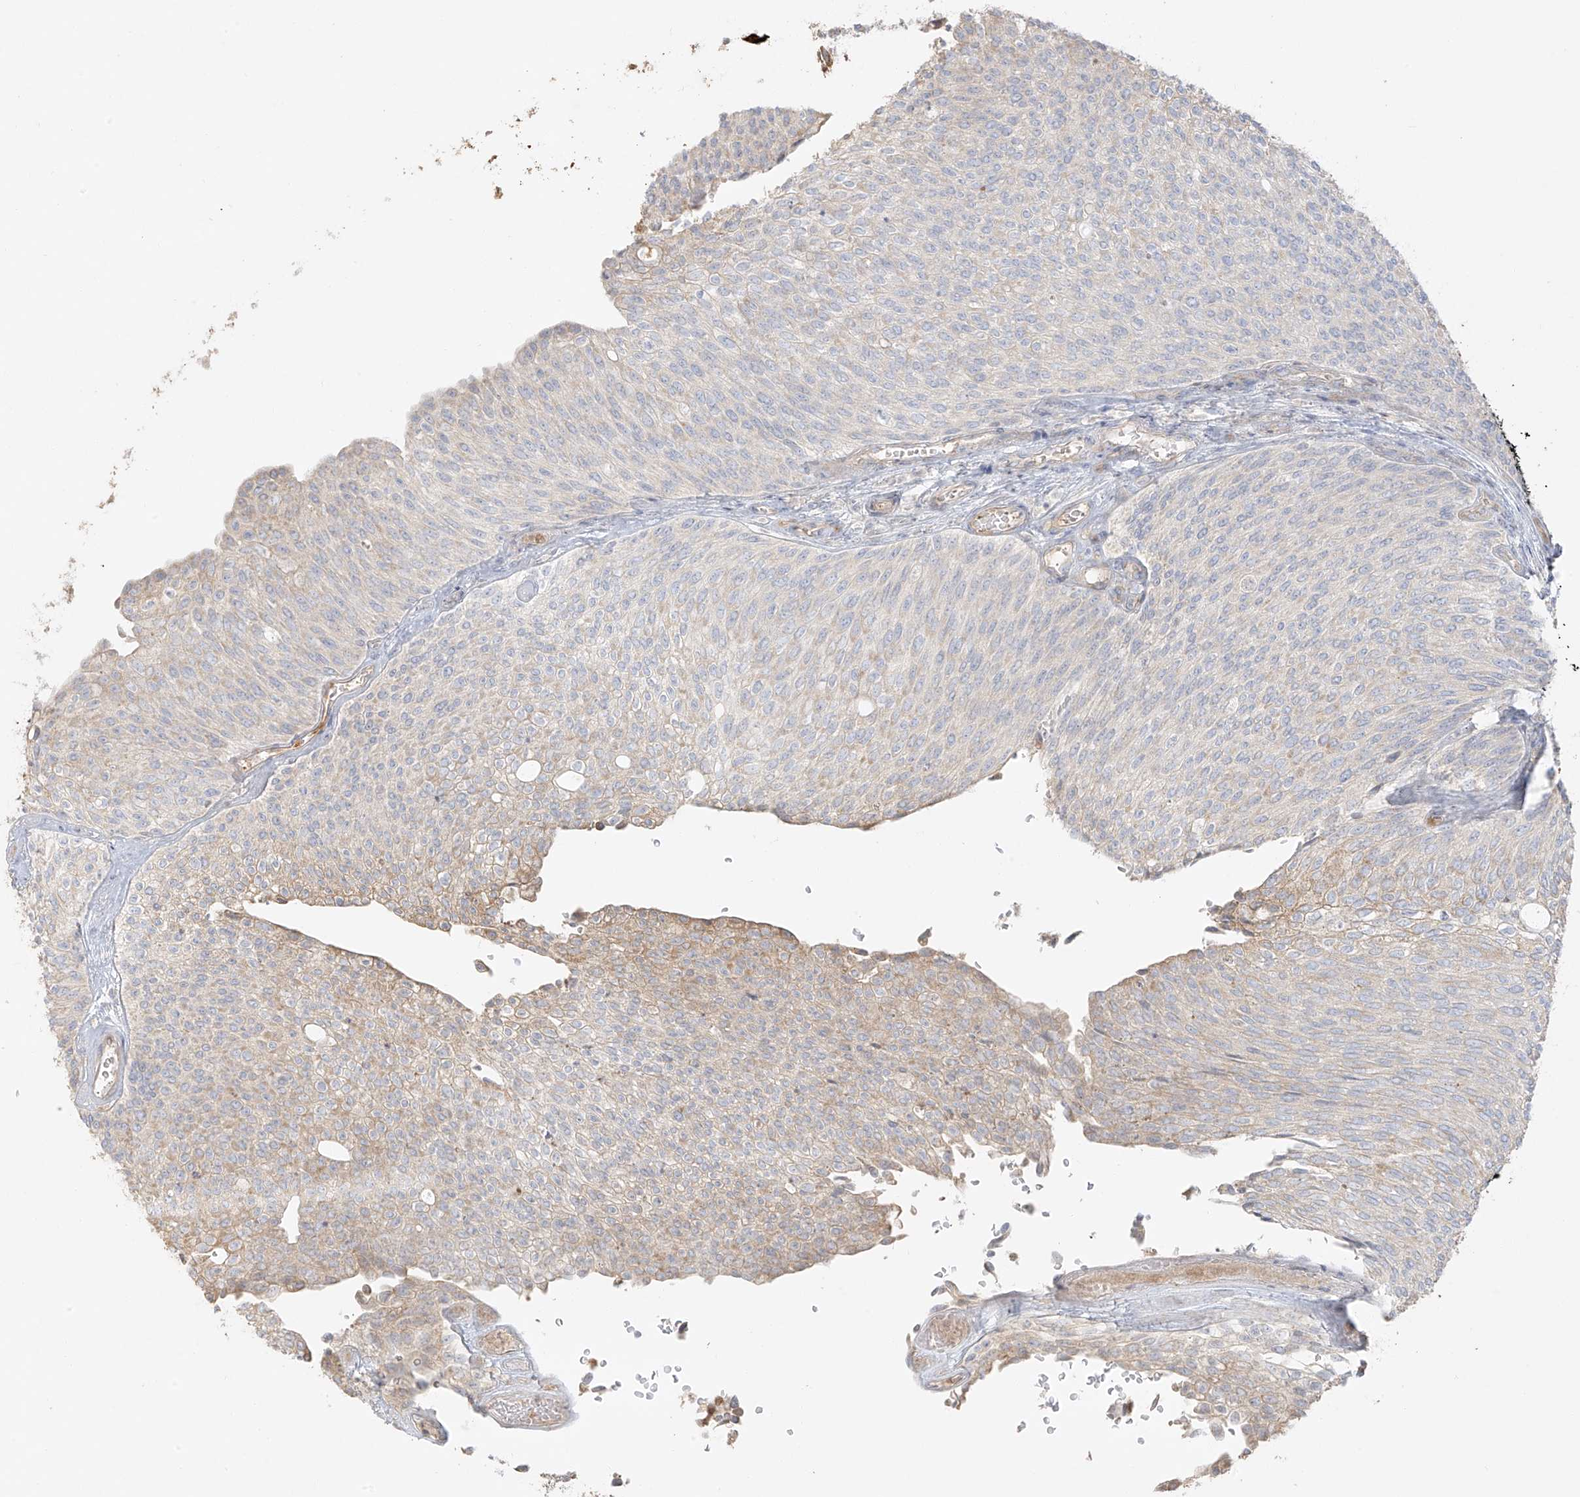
{"staining": {"intensity": "weak", "quantity": "<25%", "location": "cytoplasmic/membranous"}, "tissue": "urothelial cancer", "cell_type": "Tumor cells", "image_type": "cancer", "snomed": [{"axis": "morphology", "description": "Urothelial carcinoma, Low grade"}, {"axis": "topography", "description": "Urinary bladder"}], "caption": "Human urothelial carcinoma (low-grade) stained for a protein using immunohistochemistry (IHC) displays no positivity in tumor cells.", "gene": "MIPEP", "patient": {"sex": "female", "age": 79}}